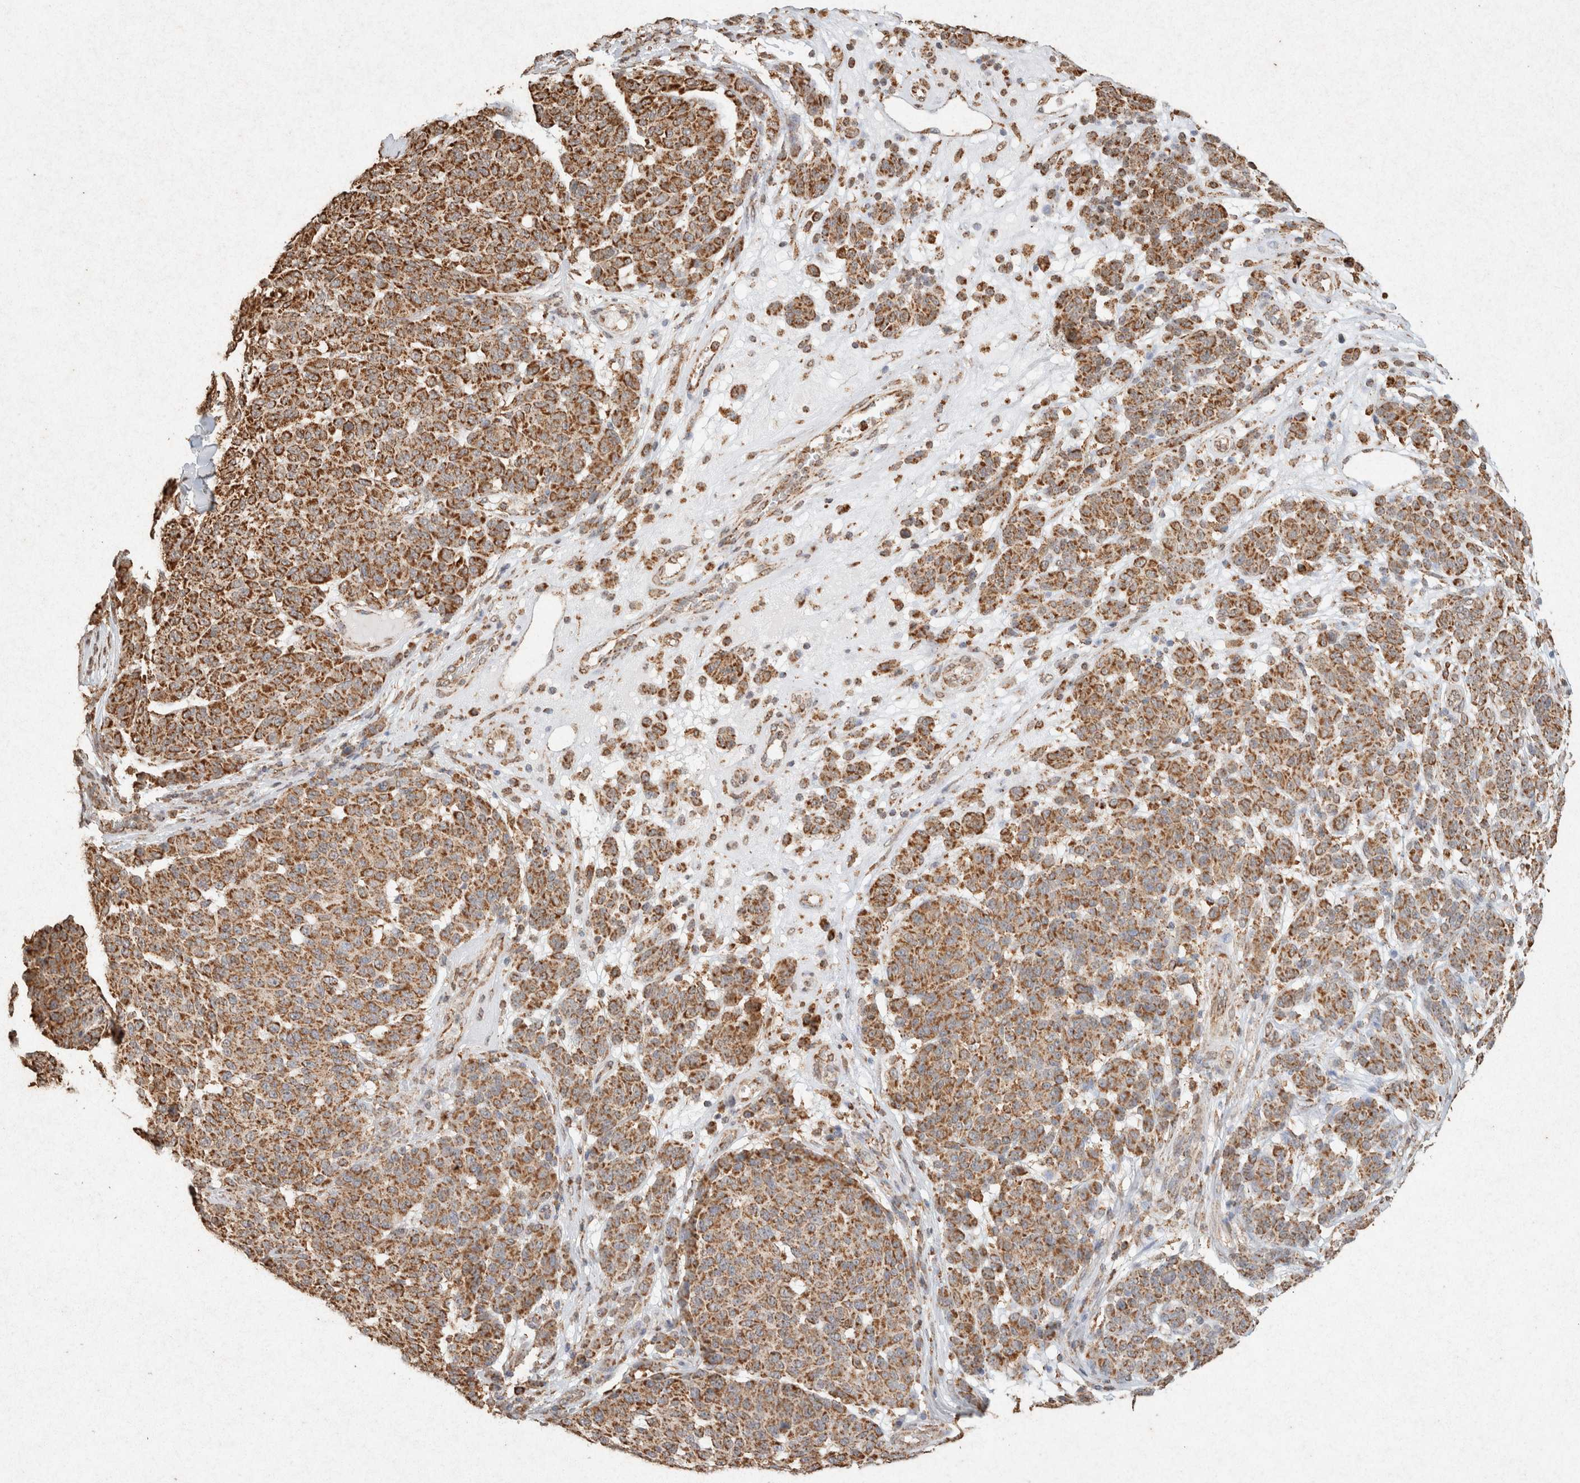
{"staining": {"intensity": "strong", "quantity": ">75%", "location": "cytoplasmic/membranous"}, "tissue": "melanoma", "cell_type": "Tumor cells", "image_type": "cancer", "snomed": [{"axis": "morphology", "description": "Malignant melanoma, NOS"}, {"axis": "topography", "description": "Skin"}], "caption": "Brown immunohistochemical staining in human malignant melanoma exhibits strong cytoplasmic/membranous expression in approximately >75% of tumor cells.", "gene": "SDC2", "patient": {"sex": "male", "age": 59}}